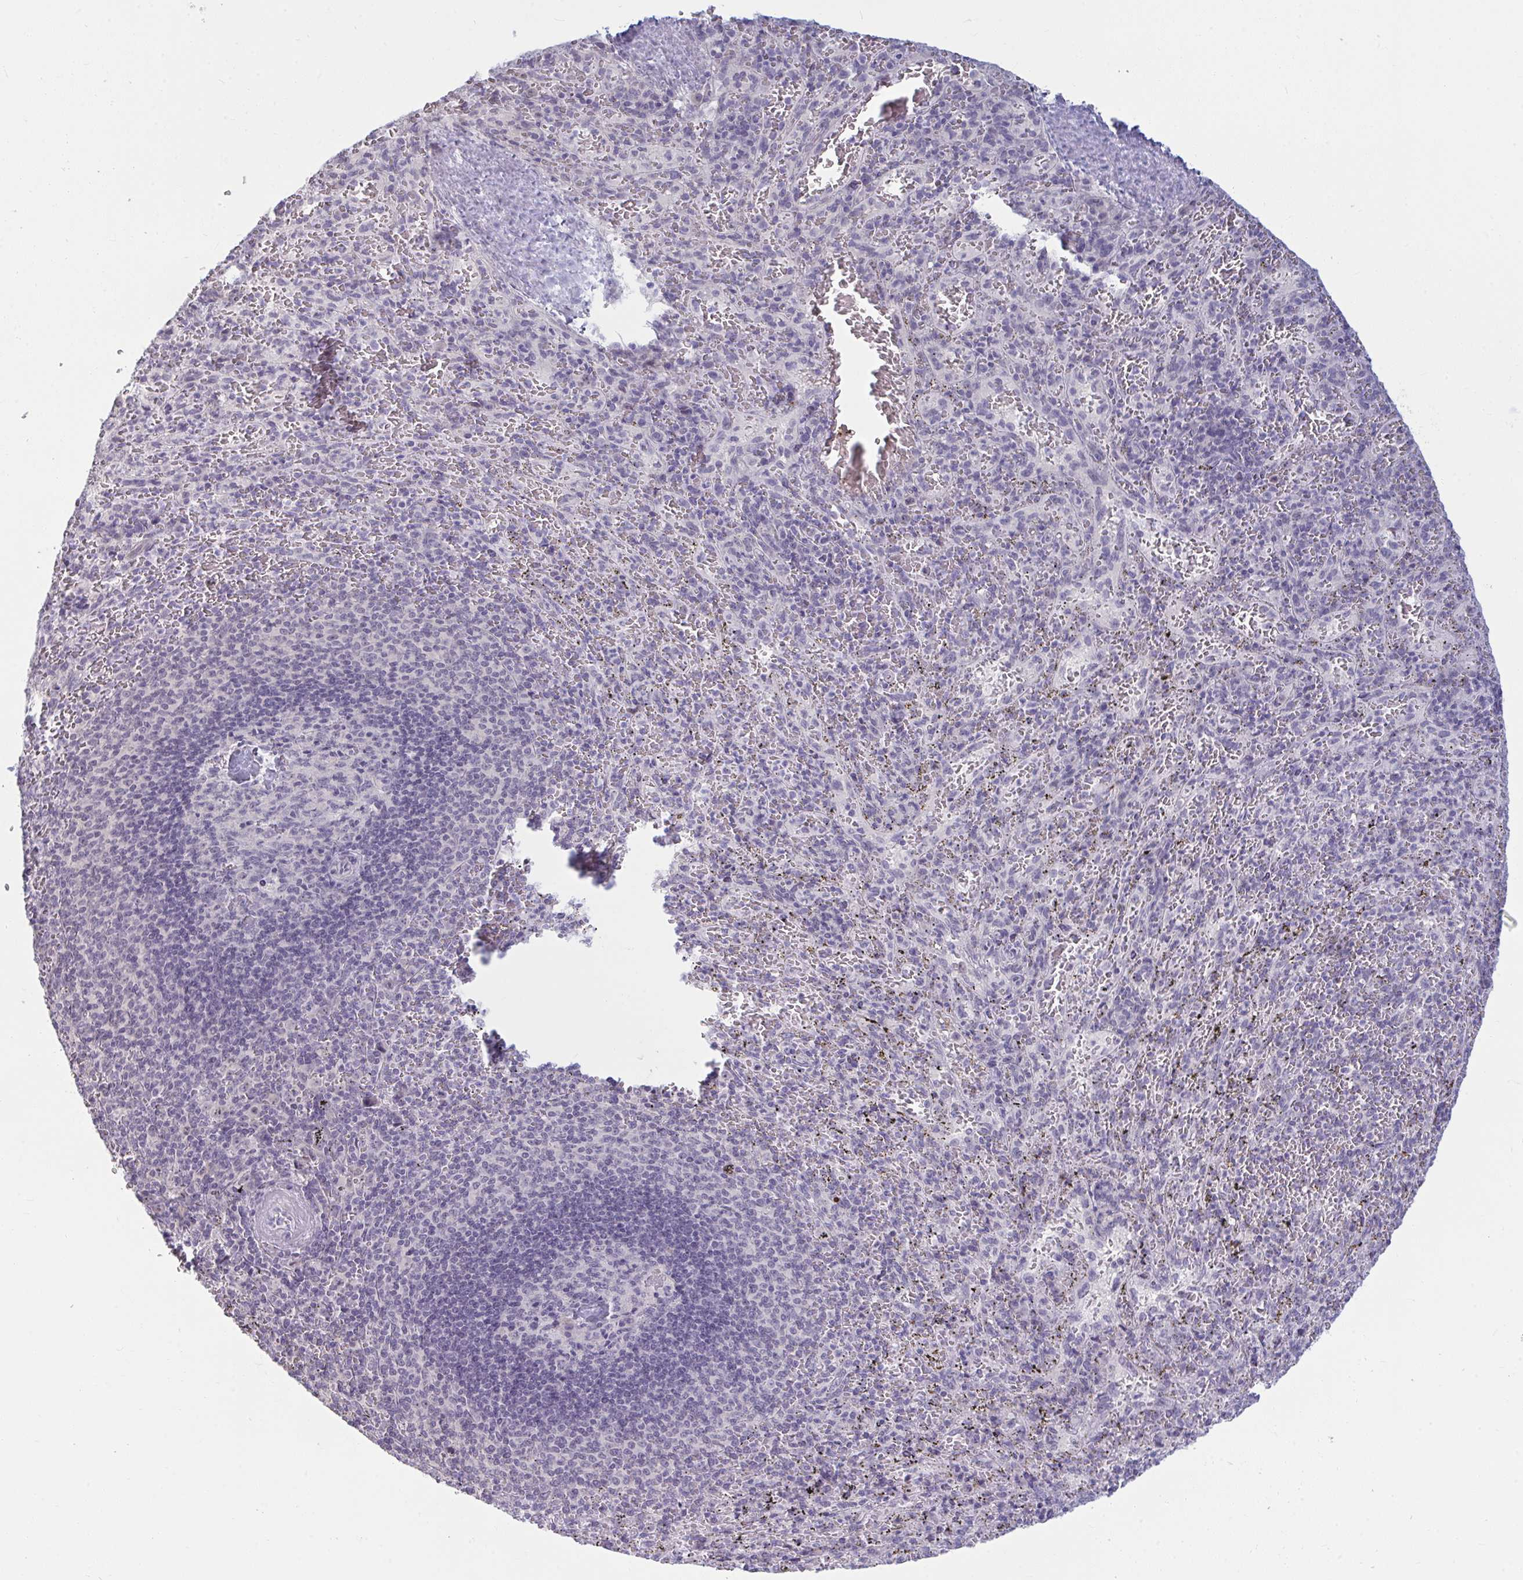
{"staining": {"intensity": "negative", "quantity": "none", "location": "none"}, "tissue": "spleen", "cell_type": "Cells in red pulp", "image_type": "normal", "snomed": [{"axis": "morphology", "description": "Normal tissue, NOS"}, {"axis": "topography", "description": "Spleen"}], "caption": "Photomicrograph shows no significant protein positivity in cells in red pulp of normal spleen. The staining was performed using DAB to visualize the protein expression in brown, while the nuclei were stained in blue with hematoxylin (Magnification: 20x).", "gene": "RNASEH1", "patient": {"sex": "male", "age": 57}}